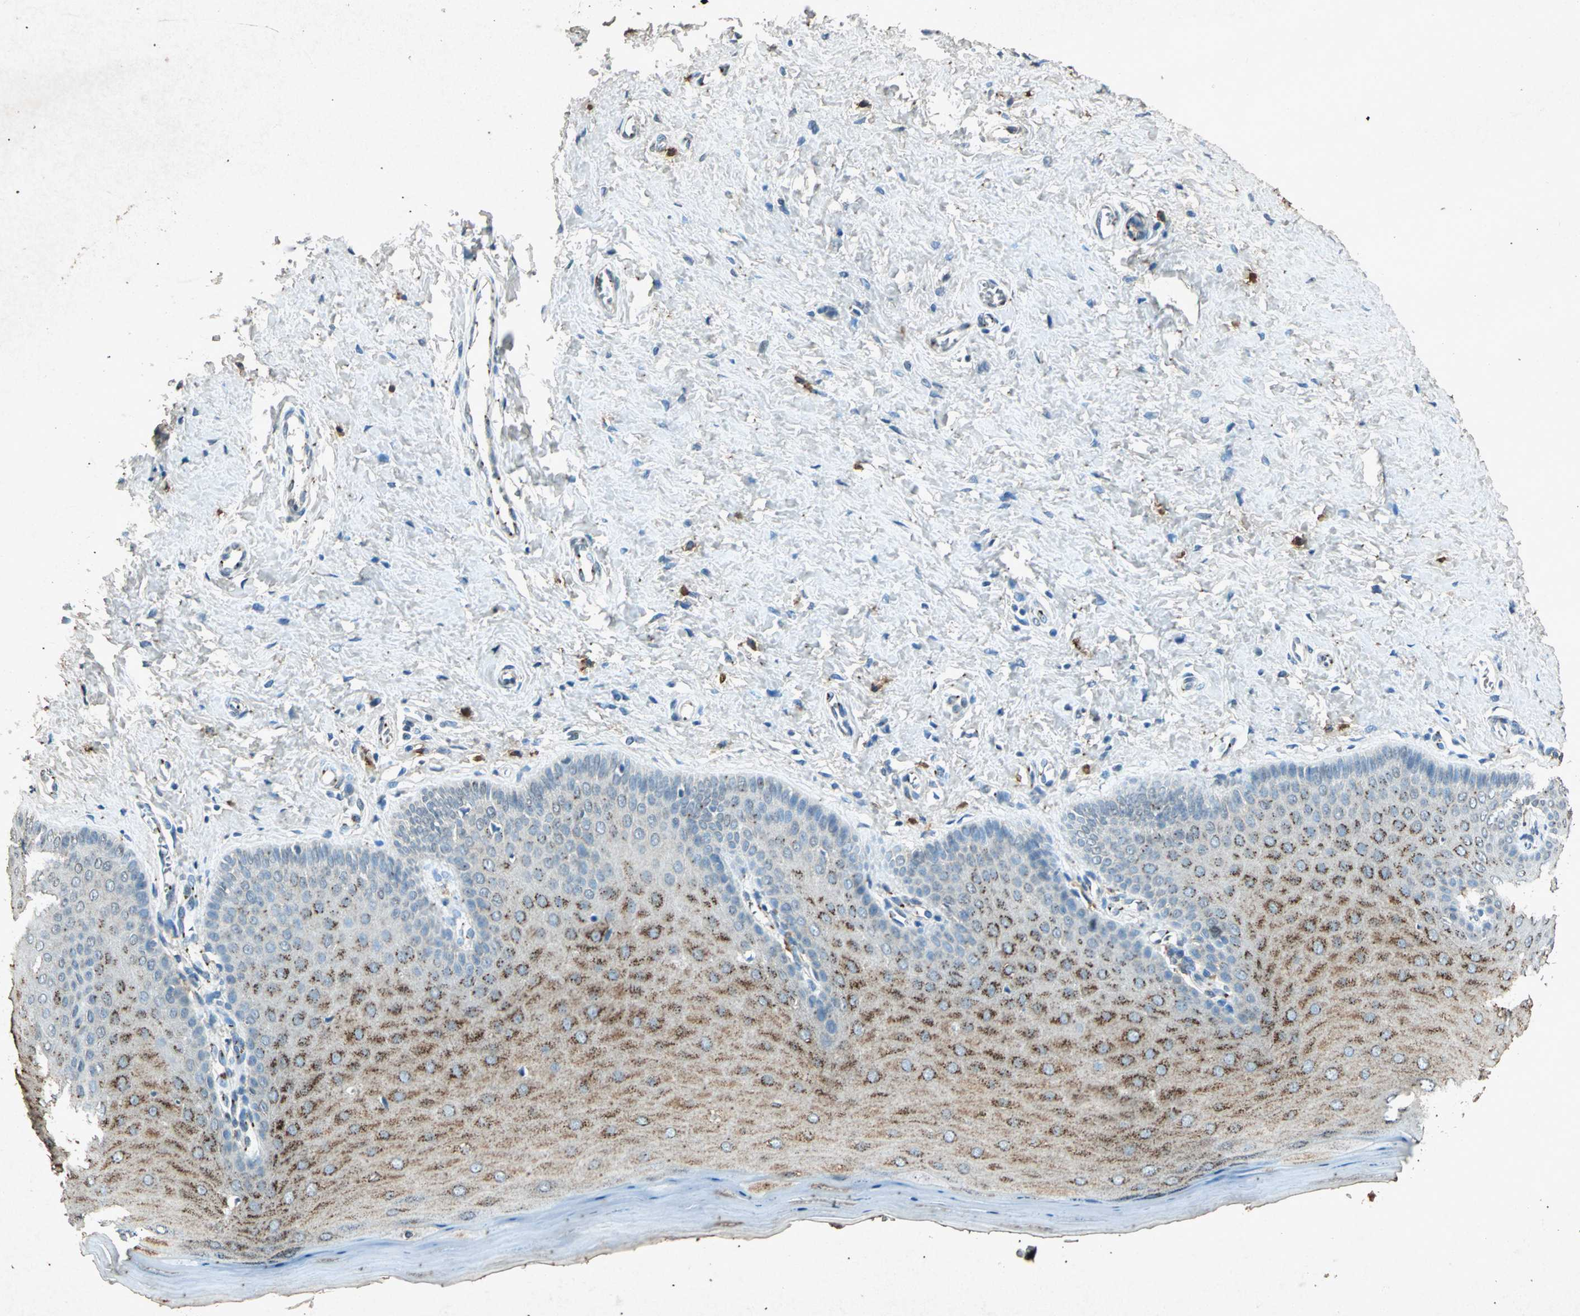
{"staining": {"intensity": "negative", "quantity": "none", "location": "none"}, "tissue": "cervix", "cell_type": "Glandular cells", "image_type": "normal", "snomed": [{"axis": "morphology", "description": "Normal tissue, NOS"}, {"axis": "topography", "description": "Cervix"}], "caption": "Glandular cells show no significant protein expression in normal cervix.", "gene": "PSEN1", "patient": {"sex": "female", "age": 55}}